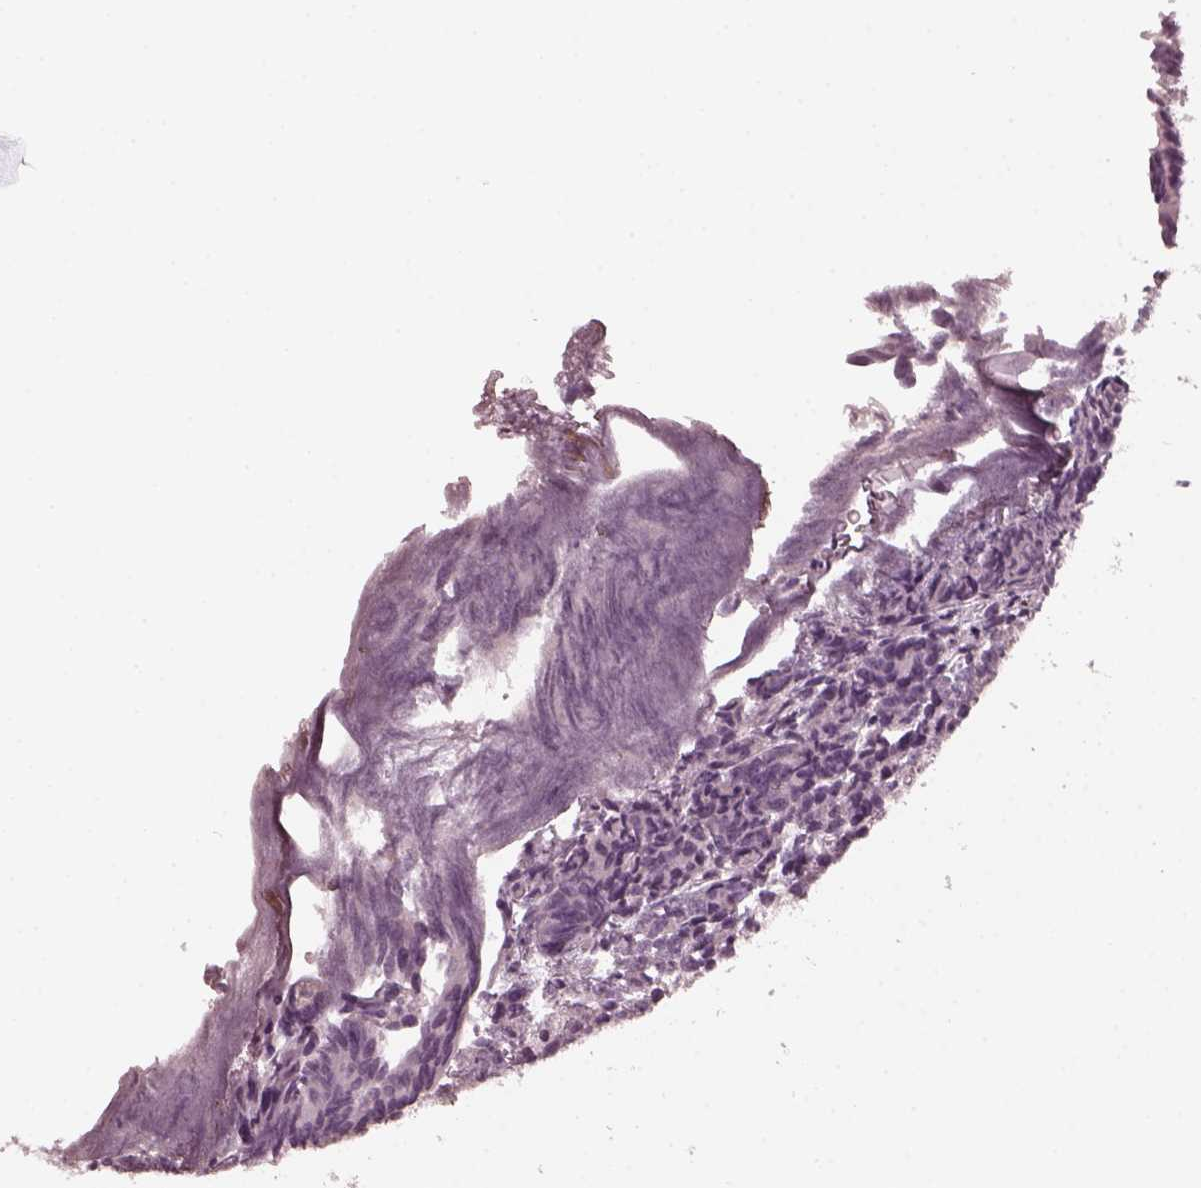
{"staining": {"intensity": "negative", "quantity": "none", "location": "none"}, "tissue": "prostate cancer", "cell_type": "Tumor cells", "image_type": "cancer", "snomed": [{"axis": "morphology", "description": "Adenocarcinoma, High grade"}, {"axis": "topography", "description": "Prostate"}], "caption": "Protein analysis of prostate cancer shows no significant staining in tumor cells. (Brightfield microscopy of DAB (3,3'-diaminobenzidine) immunohistochemistry (IHC) at high magnification).", "gene": "RCVRN", "patient": {"sex": "male", "age": 53}}